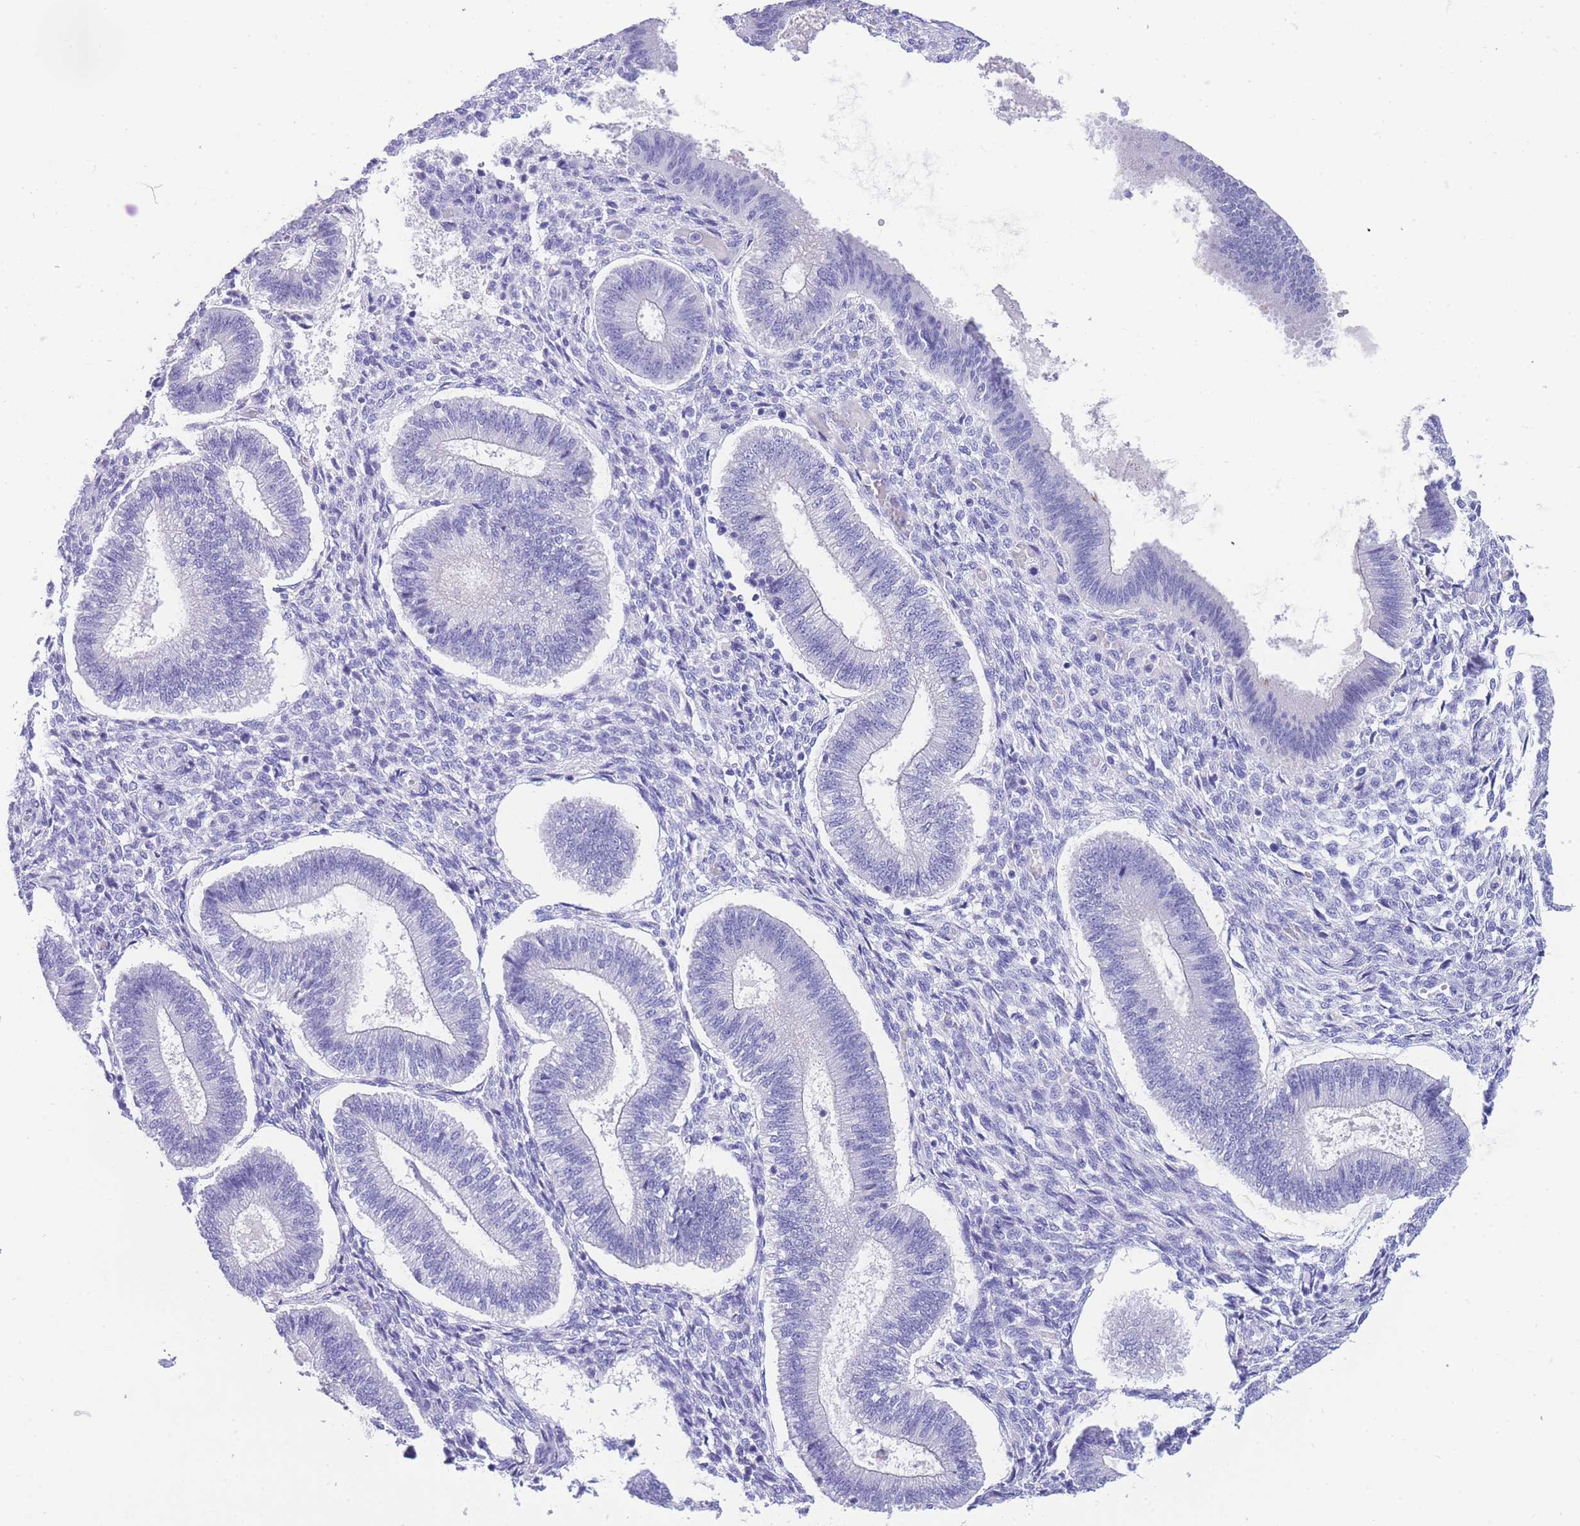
{"staining": {"intensity": "negative", "quantity": "none", "location": "none"}, "tissue": "endometrium", "cell_type": "Cells in endometrial stroma", "image_type": "normal", "snomed": [{"axis": "morphology", "description": "Normal tissue, NOS"}, {"axis": "topography", "description": "Endometrium"}], "caption": "A high-resolution histopathology image shows IHC staining of benign endometrium, which reveals no significant staining in cells in endometrial stroma.", "gene": "TIFAB", "patient": {"sex": "female", "age": 25}}